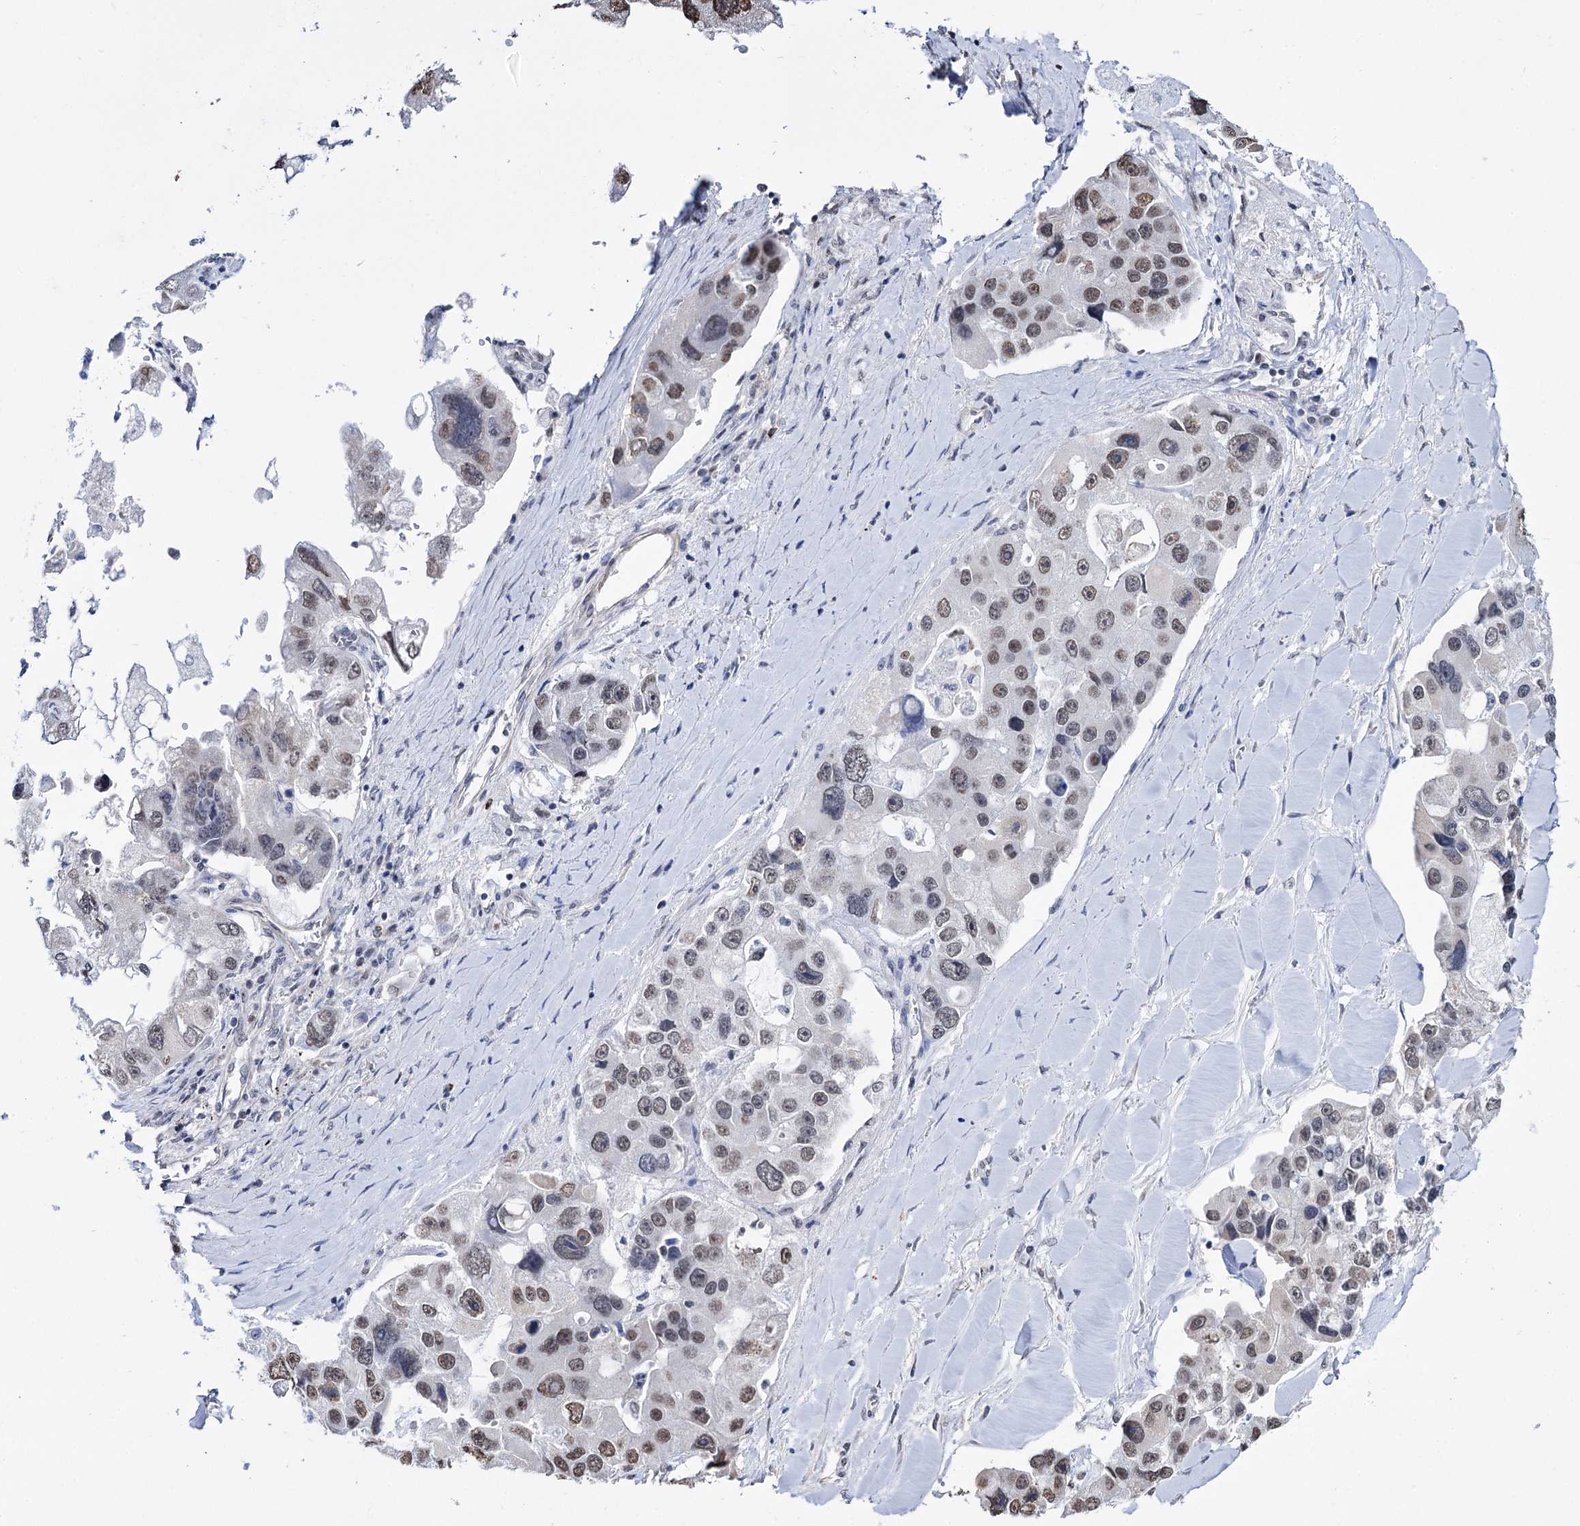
{"staining": {"intensity": "moderate", "quantity": "<25%", "location": "nuclear"}, "tissue": "lung cancer", "cell_type": "Tumor cells", "image_type": "cancer", "snomed": [{"axis": "morphology", "description": "Adenocarcinoma, NOS"}, {"axis": "topography", "description": "Lung"}], "caption": "Immunohistochemical staining of lung cancer (adenocarcinoma) displays low levels of moderate nuclear protein staining in about <25% of tumor cells. (DAB IHC, brown staining for protein, blue staining for nuclei).", "gene": "ABHD10", "patient": {"sex": "female", "age": 54}}